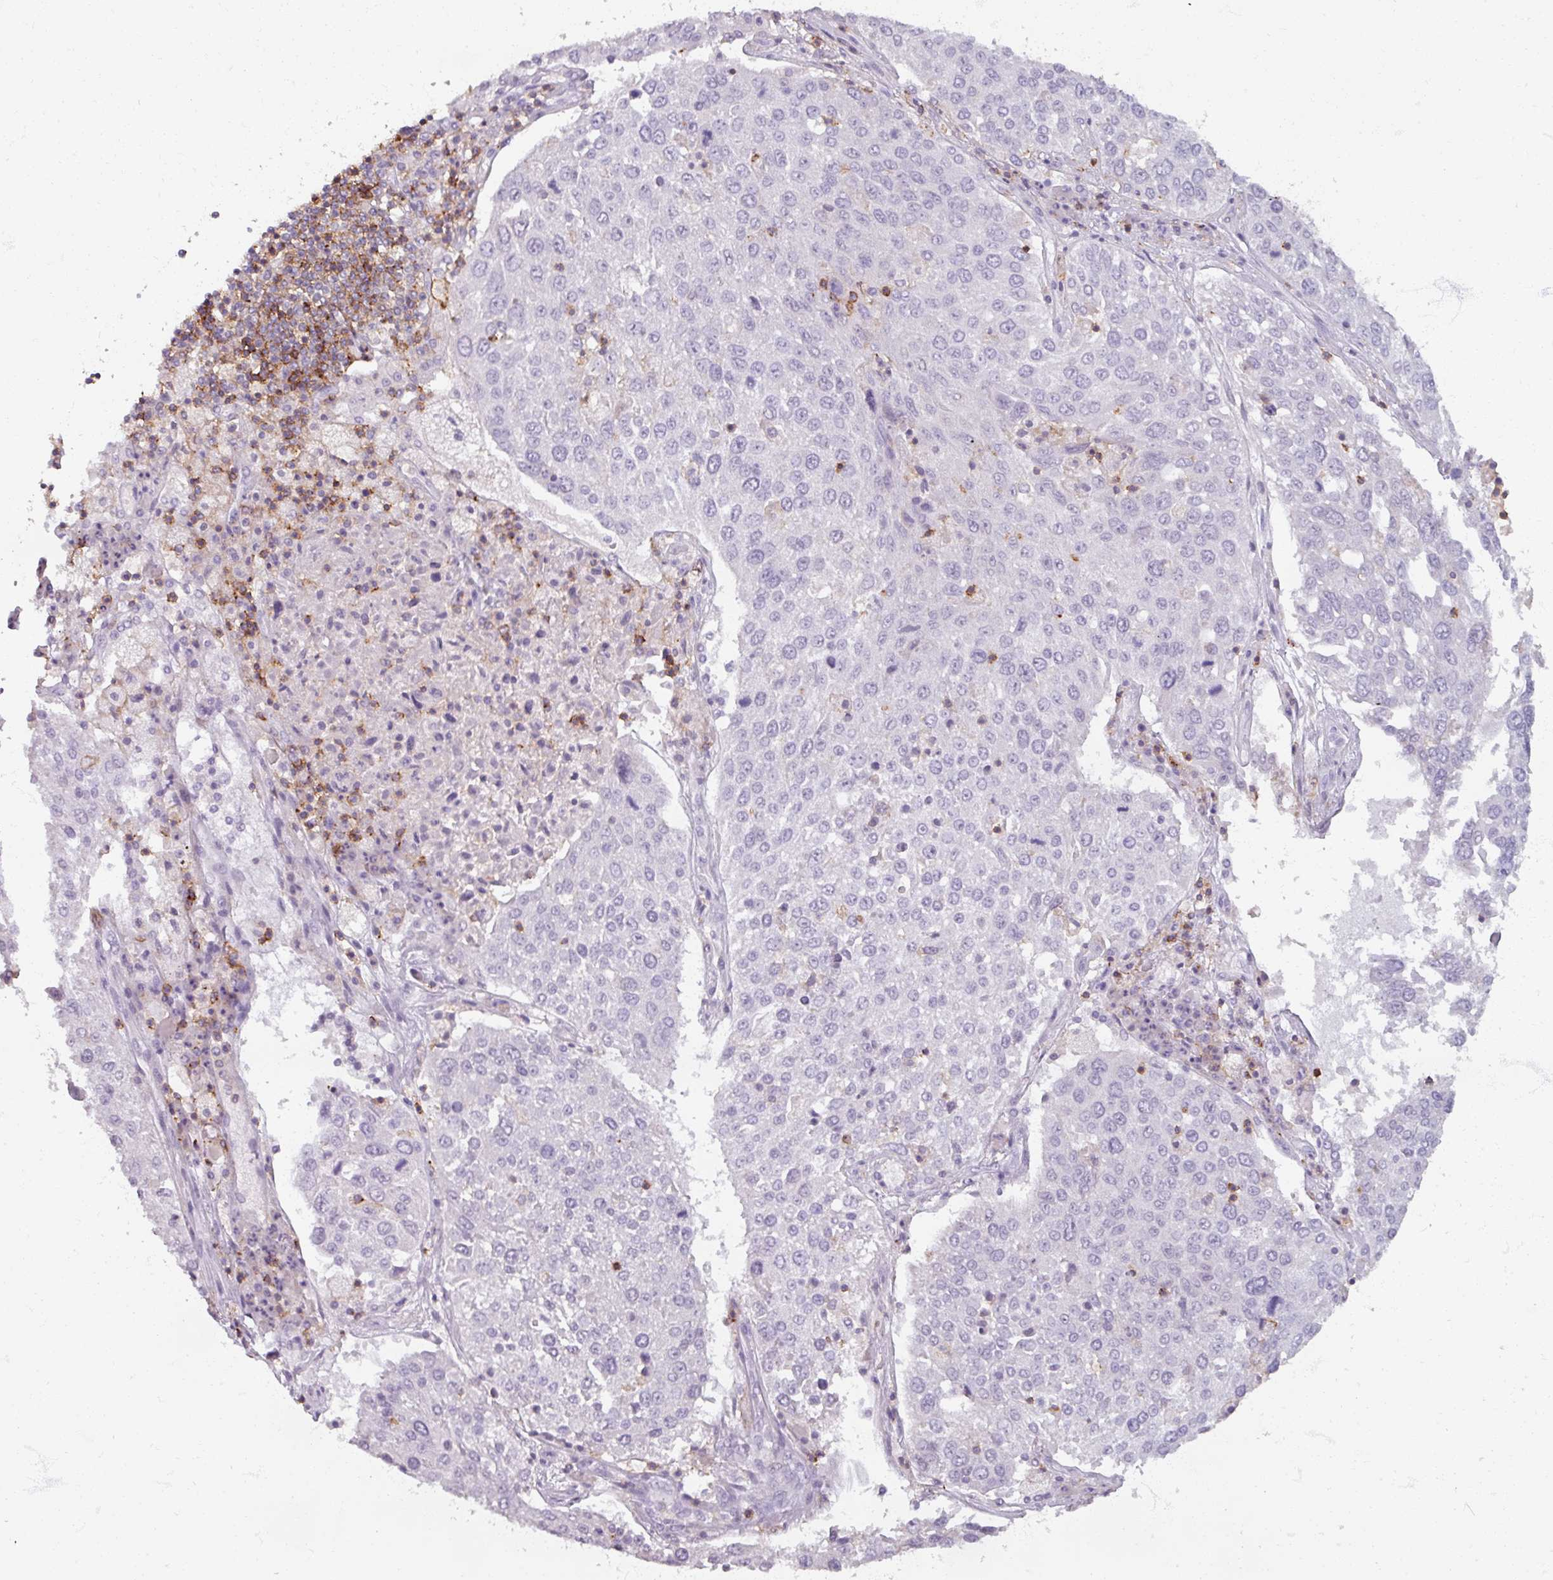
{"staining": {"intensity": "negative", "quantity": "none", "location": "none"}, "tissue": "lung cancer", "cell_type": "Tumor cells", "image_type": "cancer", "snomed": [{"axis": "morphology", "description": "Squamous cell carcinoma, NOS"}, {"axis": "topography", "description": "Lung"}], "caption": "A photomicrograph of human lung cancer (squamous cell carcinoma) is negative for staining in tumor cells.", "gene": "PTPRC", "patient": {"sex": "male", "age": 65}}